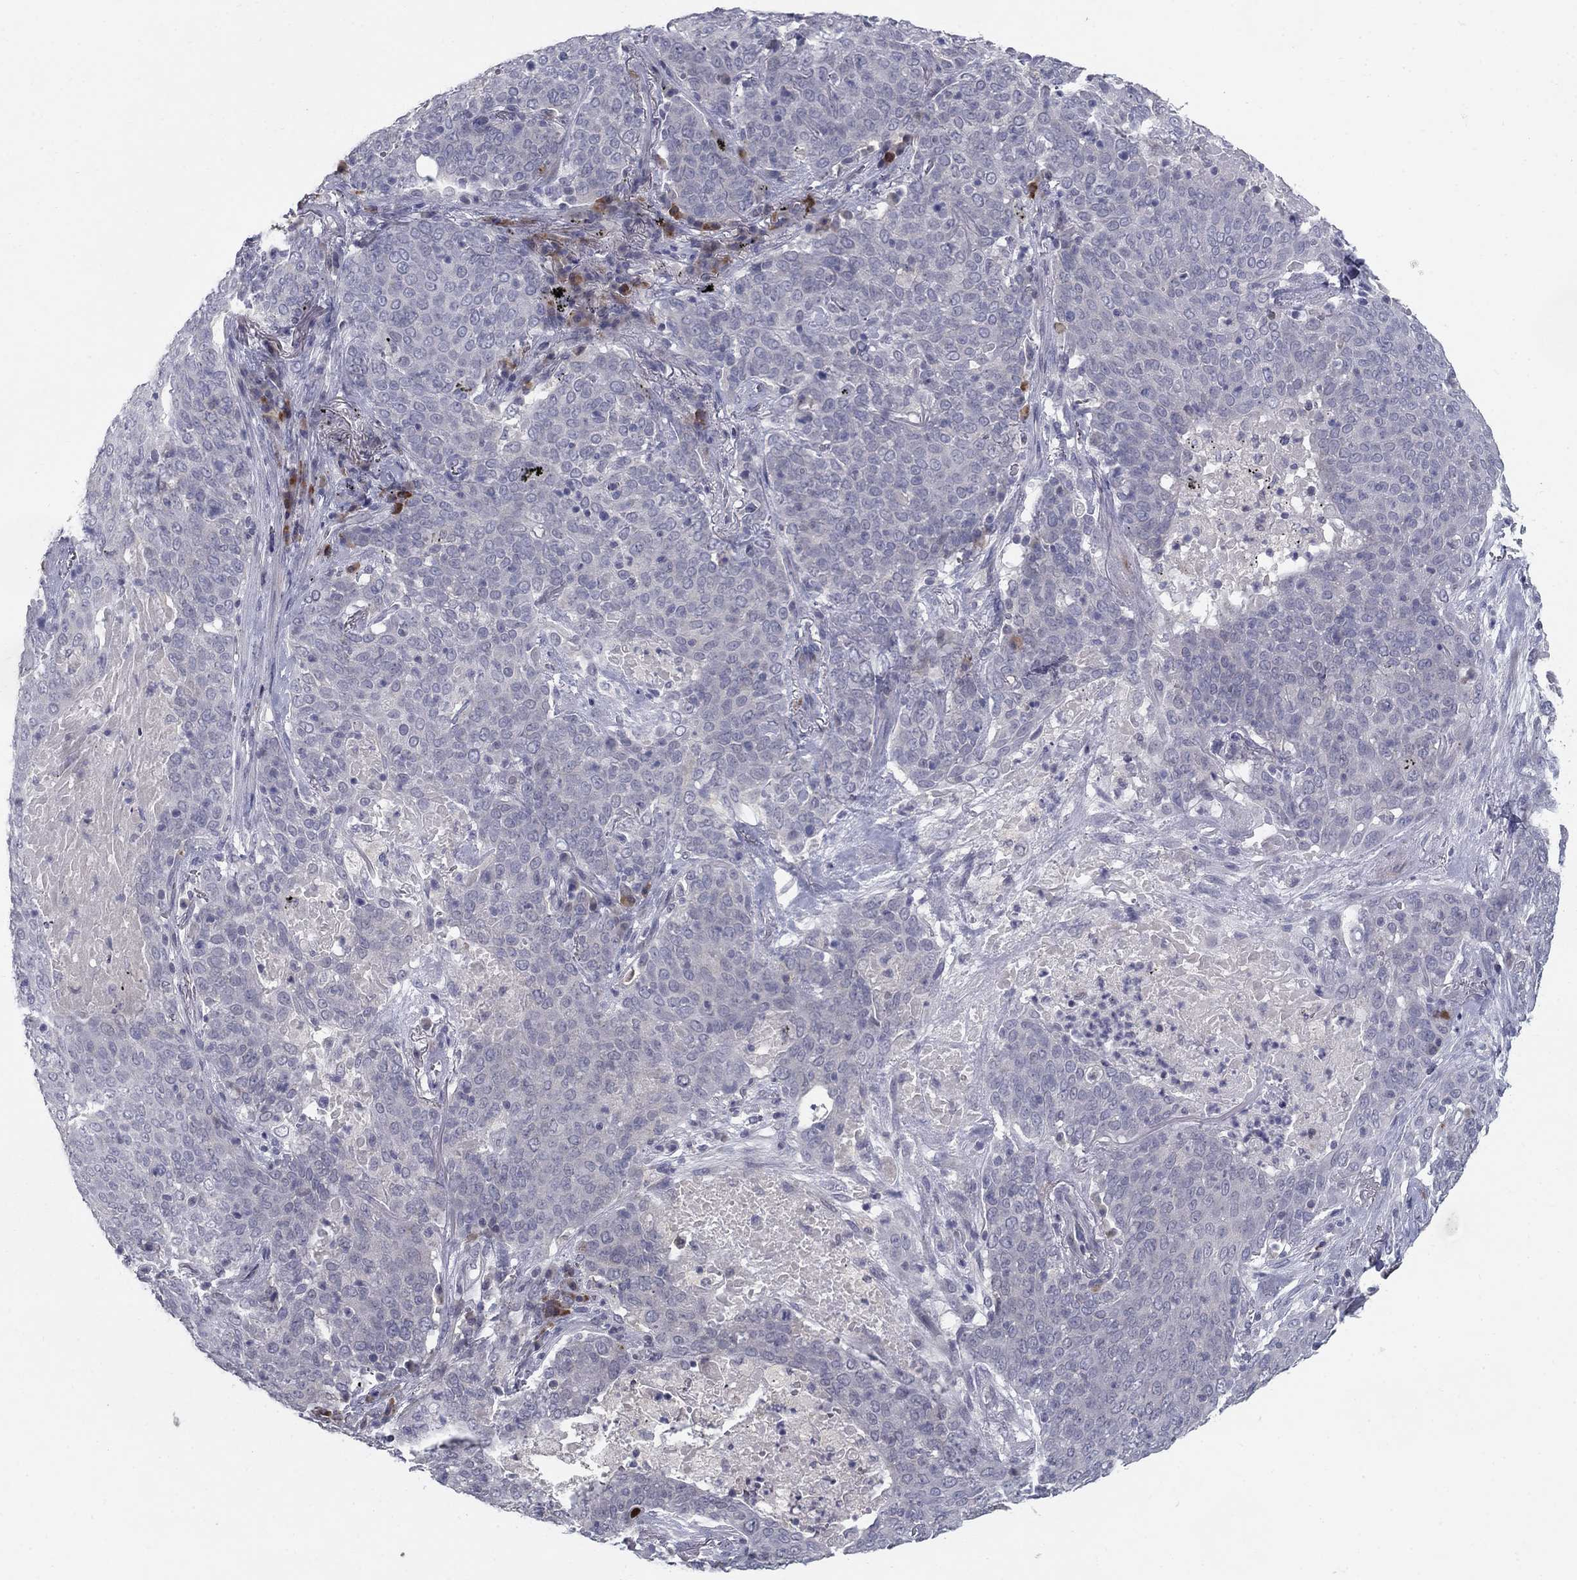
{"staining": {"intensity": "negative", "quantity": "none", "location": "none"}, "tissue": "lung cancer", "cell_type": "Tumor cells", "image_type": "cancer", "snomed": [{"axis": "morphology", "description": "Squamous cell carcinoma, NOS"}, {"axis": "topography", "description": "Lung"}], "caption": "Immunohistochemistry of lung cancer shows no expression in tumor cells. The staining is performed using DAB brown chromogen with nuclei counter-stained in using hematoxylin.", "gene": "NTRK2", "patient": {"sex": "male", "age": 82}}